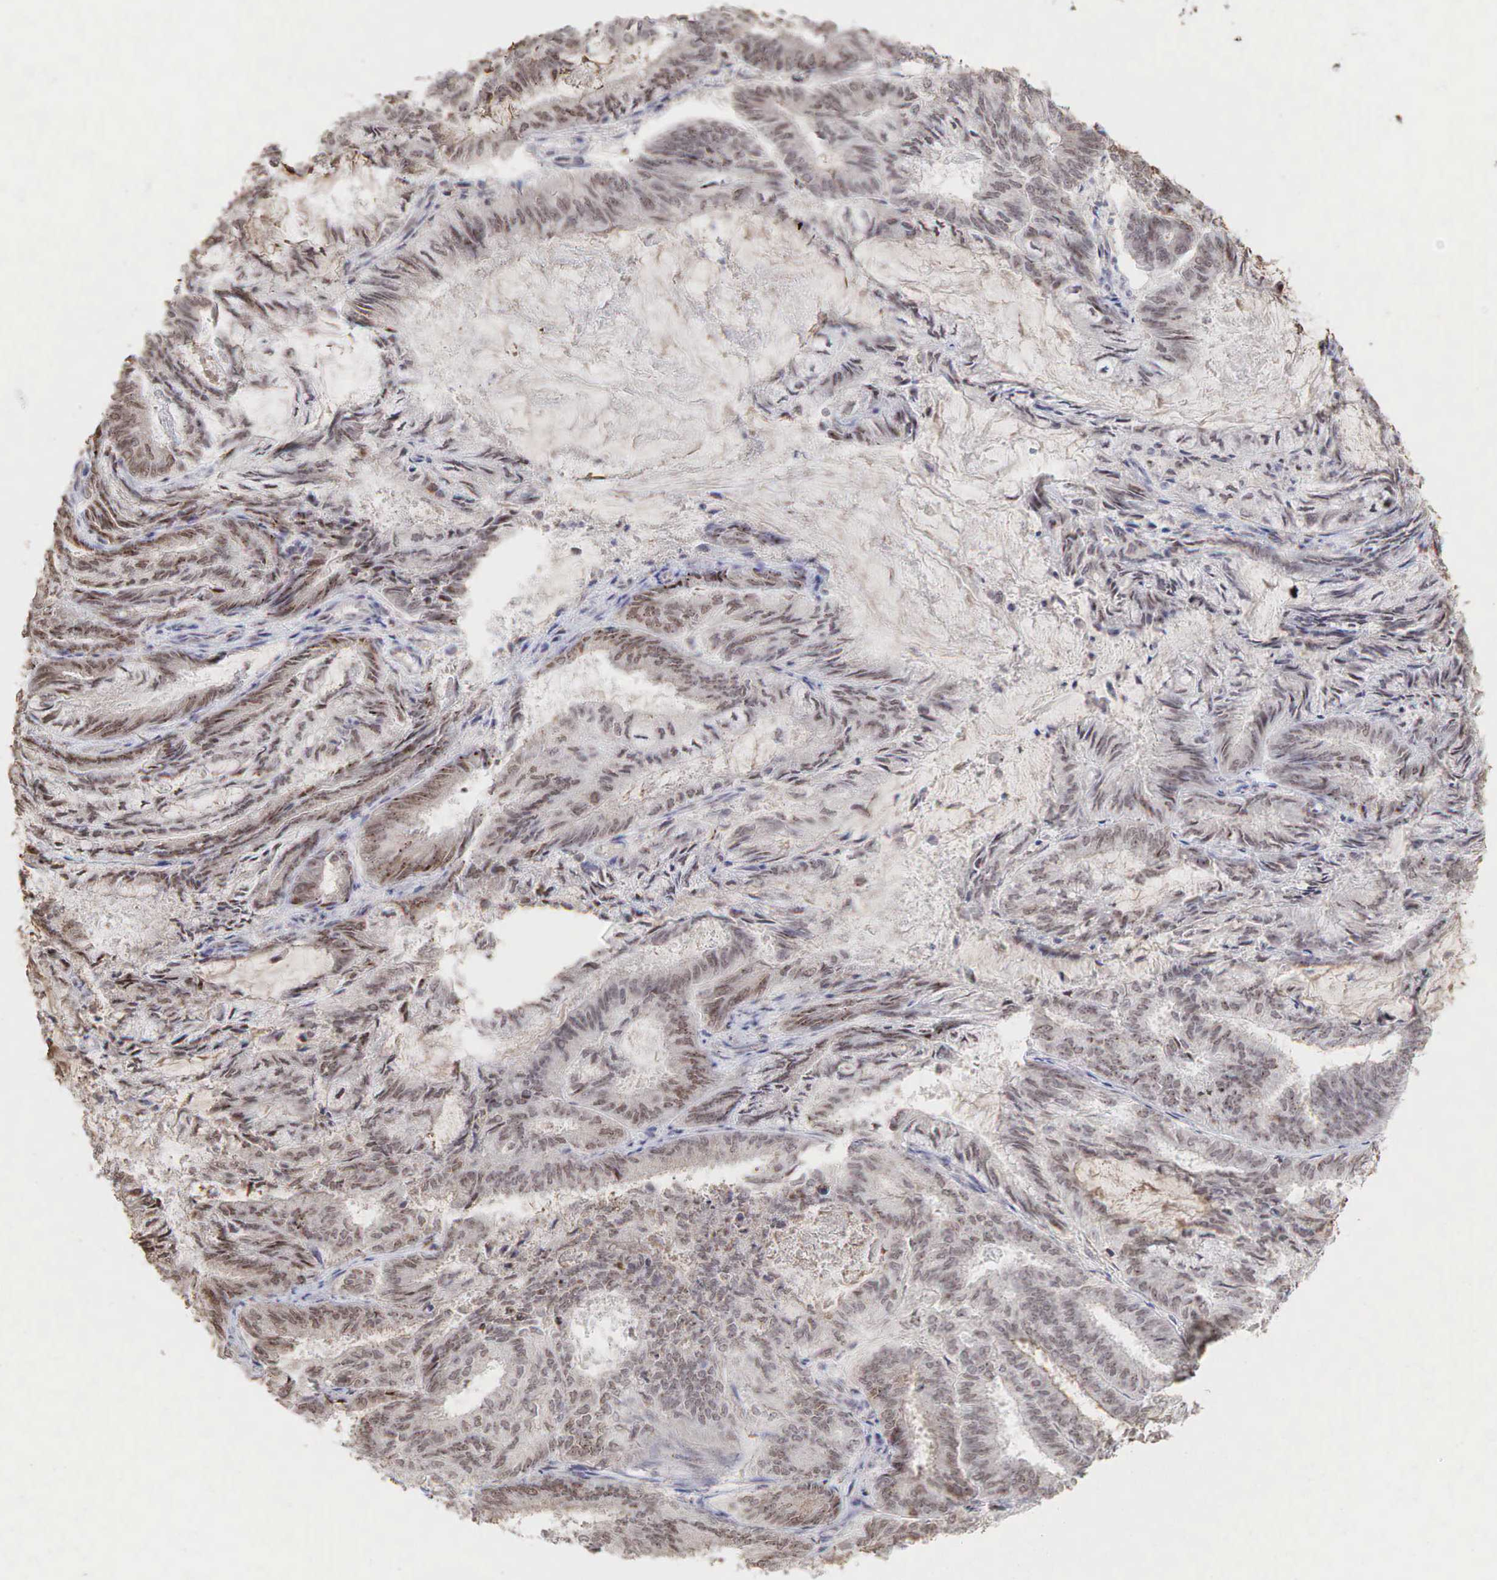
{"staining": {"intensity": "moderate", "quantity": ">75%", "location": "cytoplasmic/membranous,nuclear"}, "tissue": "endometrial cancer", "cell_type": "Tumor cells", "image_type": "cancer", "snomed": [{"axis": "morphology", "description": "Adenocarcinoma, NOS"}, {"axis": "topography", "description": "Endometrium"}], "caption": "Immunohistochemical staining of endometrial adenocarcinoma shows medium levels of moderate cytoplasmic/membranous and nuclear positivity in about >75% of tumor cells.", "gene": "DKC1", "patient": {"sex": "female", "age": 59}}